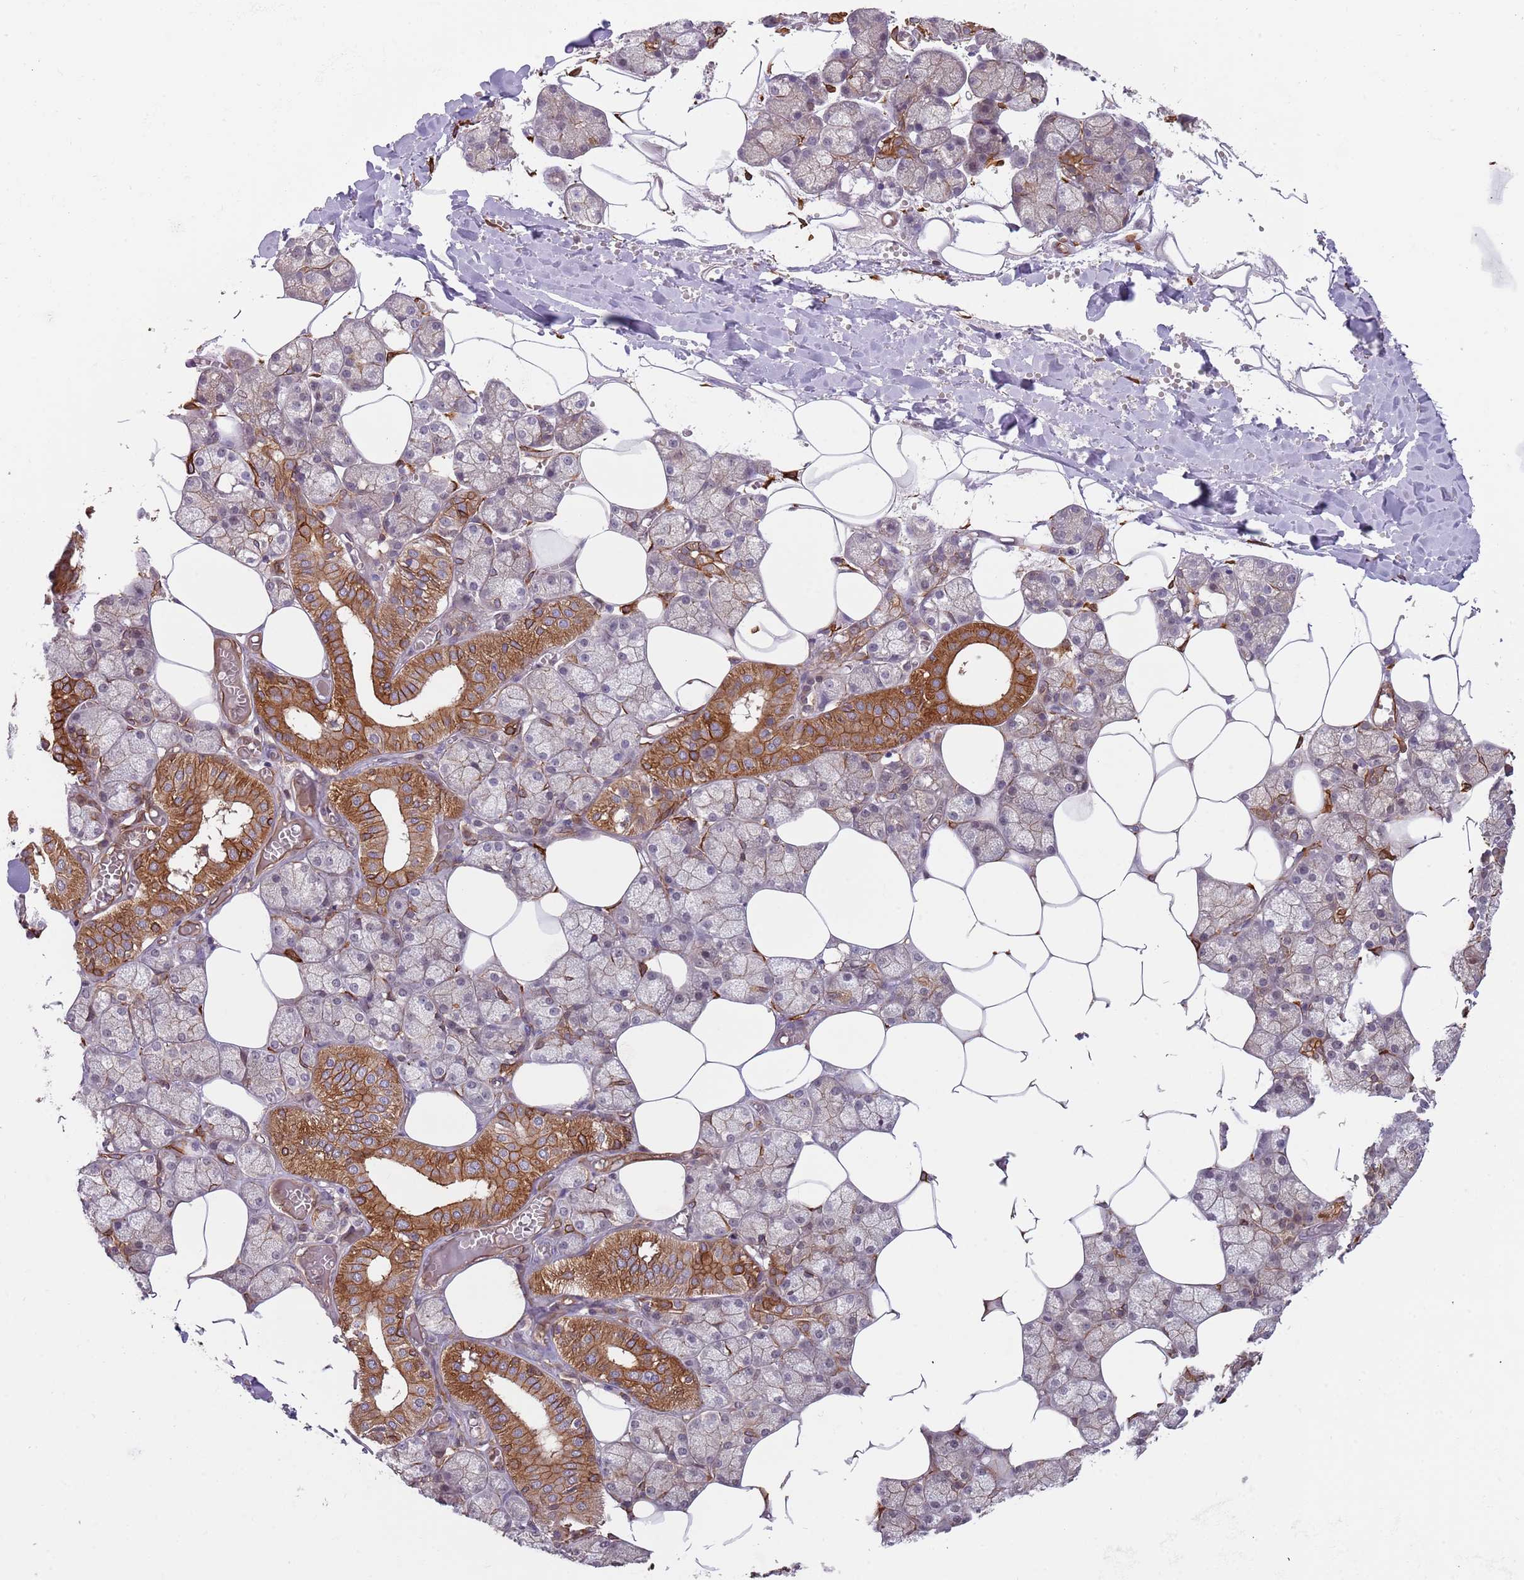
{"staining": {"intensity": "strong", "quantity": "25%-75%", "location": "cytoplasmic/membranous"}, "tissue": "salivary gland", "cell_type": "Glandular cells", "image_type": "normal", "snomed": [{"axis": "morphology", "description": "Normal tissue, NOS"}, {"axis": "topography", "description": "Salivary gland"}], "caption": "Immunohistochemistry (IHC) (DAB (3,3'-diaminobenzidine)) staining of normal salivary gland displays strong cytoplasmic/membranous protein expression in approximately 25%-75% of glandular cells.", "gene": "GSDMD", "patient": {"sex": "male", "age": 62}}